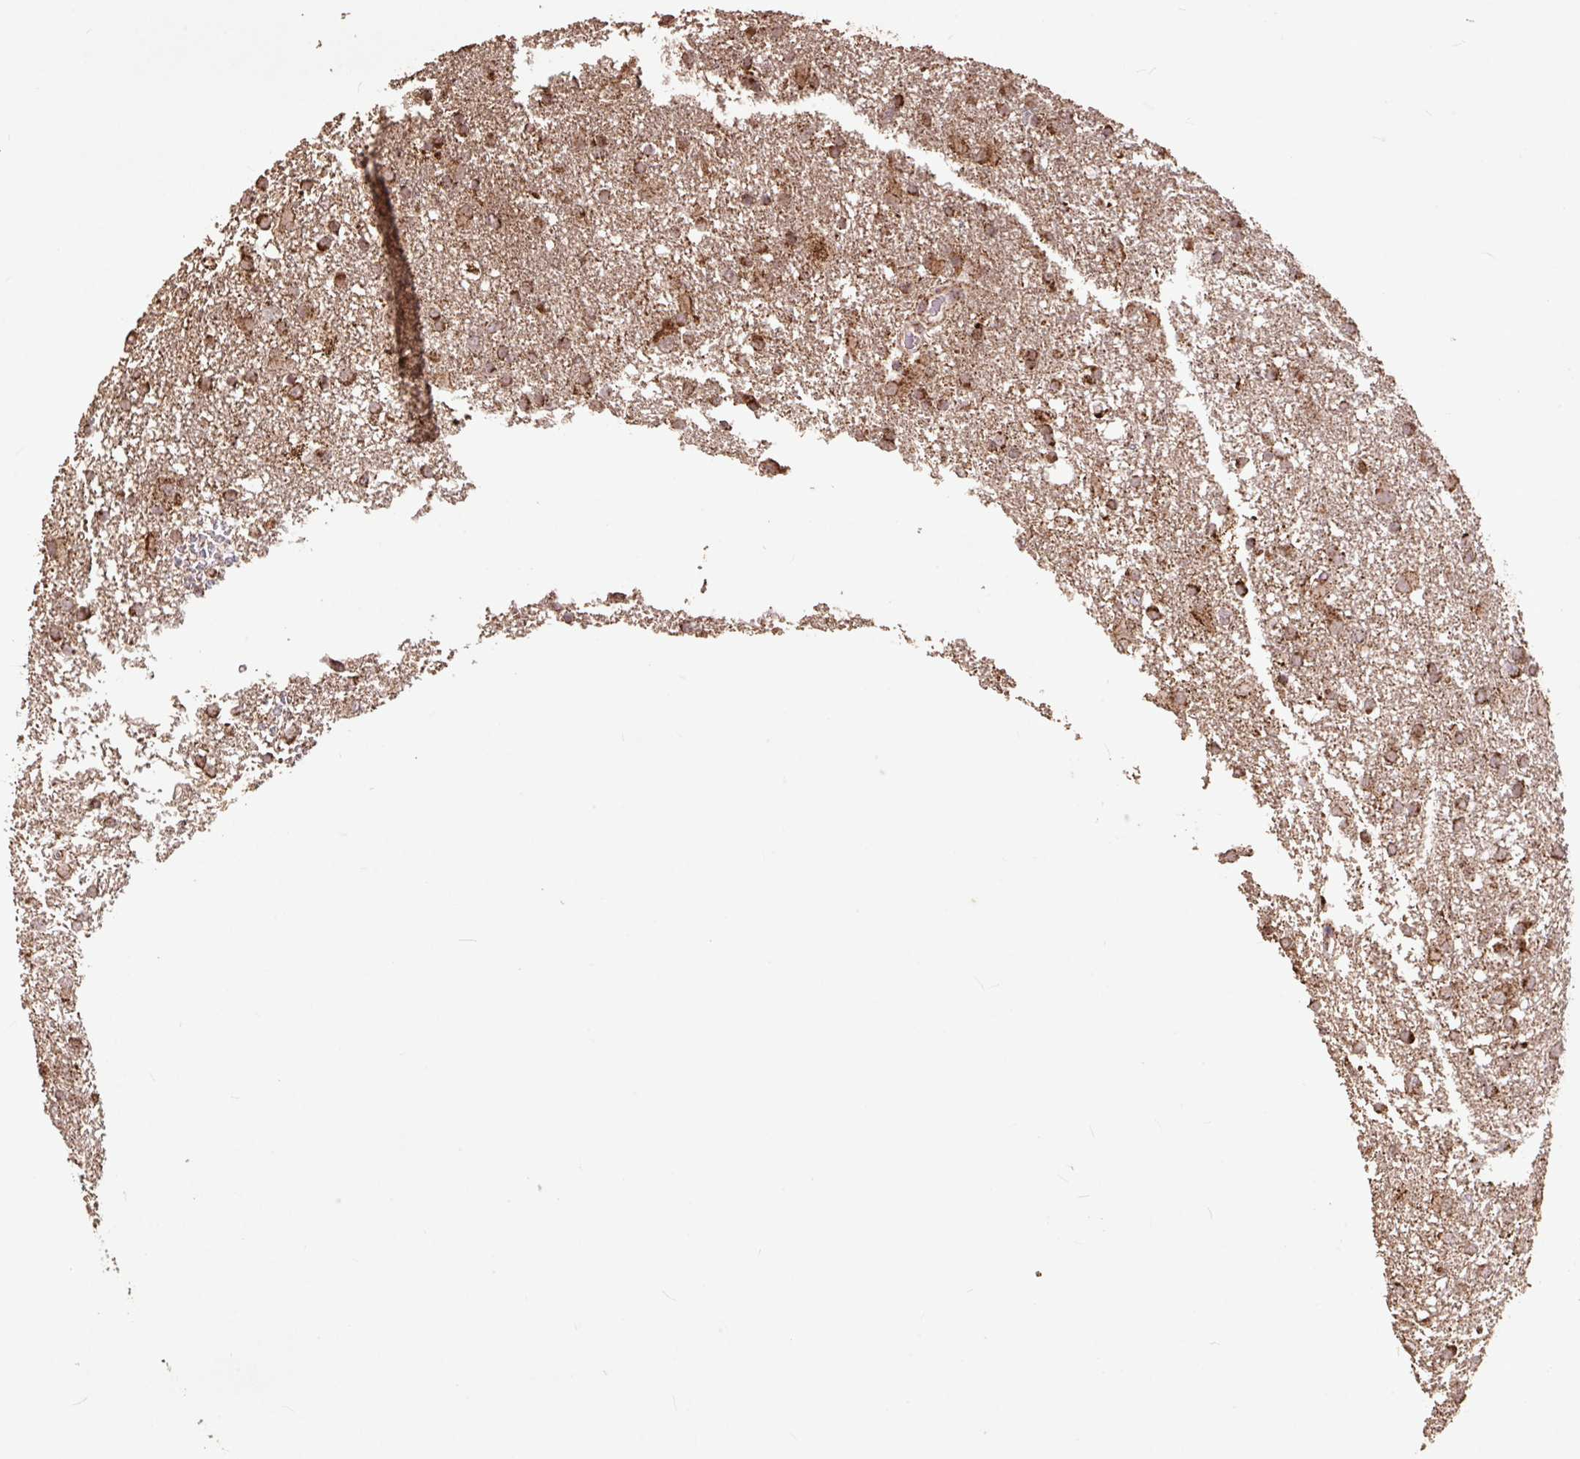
{"staining": {"intensity": "strong", "quantity": "25%-75%", "location": "cytoplasmic/membranous,nuclear"}, "tissue": "glioma", "cell_type": "Tumor cells", "image_type": "cancer", "snomed": [{"axis": "morphology", "description": "Glioma, malignant, High grade"}, {"axis": "topography", "description": "Brain"}], "caption": "High-magnification brightfield microscopy of glioma stained with DAB (3,3'-diaminobenzidine) (brown) and counterstained with hematoxylin (blue). tumor cells exhibit strong cytoplasmic/membranous and nuclear staining is present in approximately25%-75% of cells.", "gene": "ATP5F1A", "patient": {"sex": "male", "age": 61}}